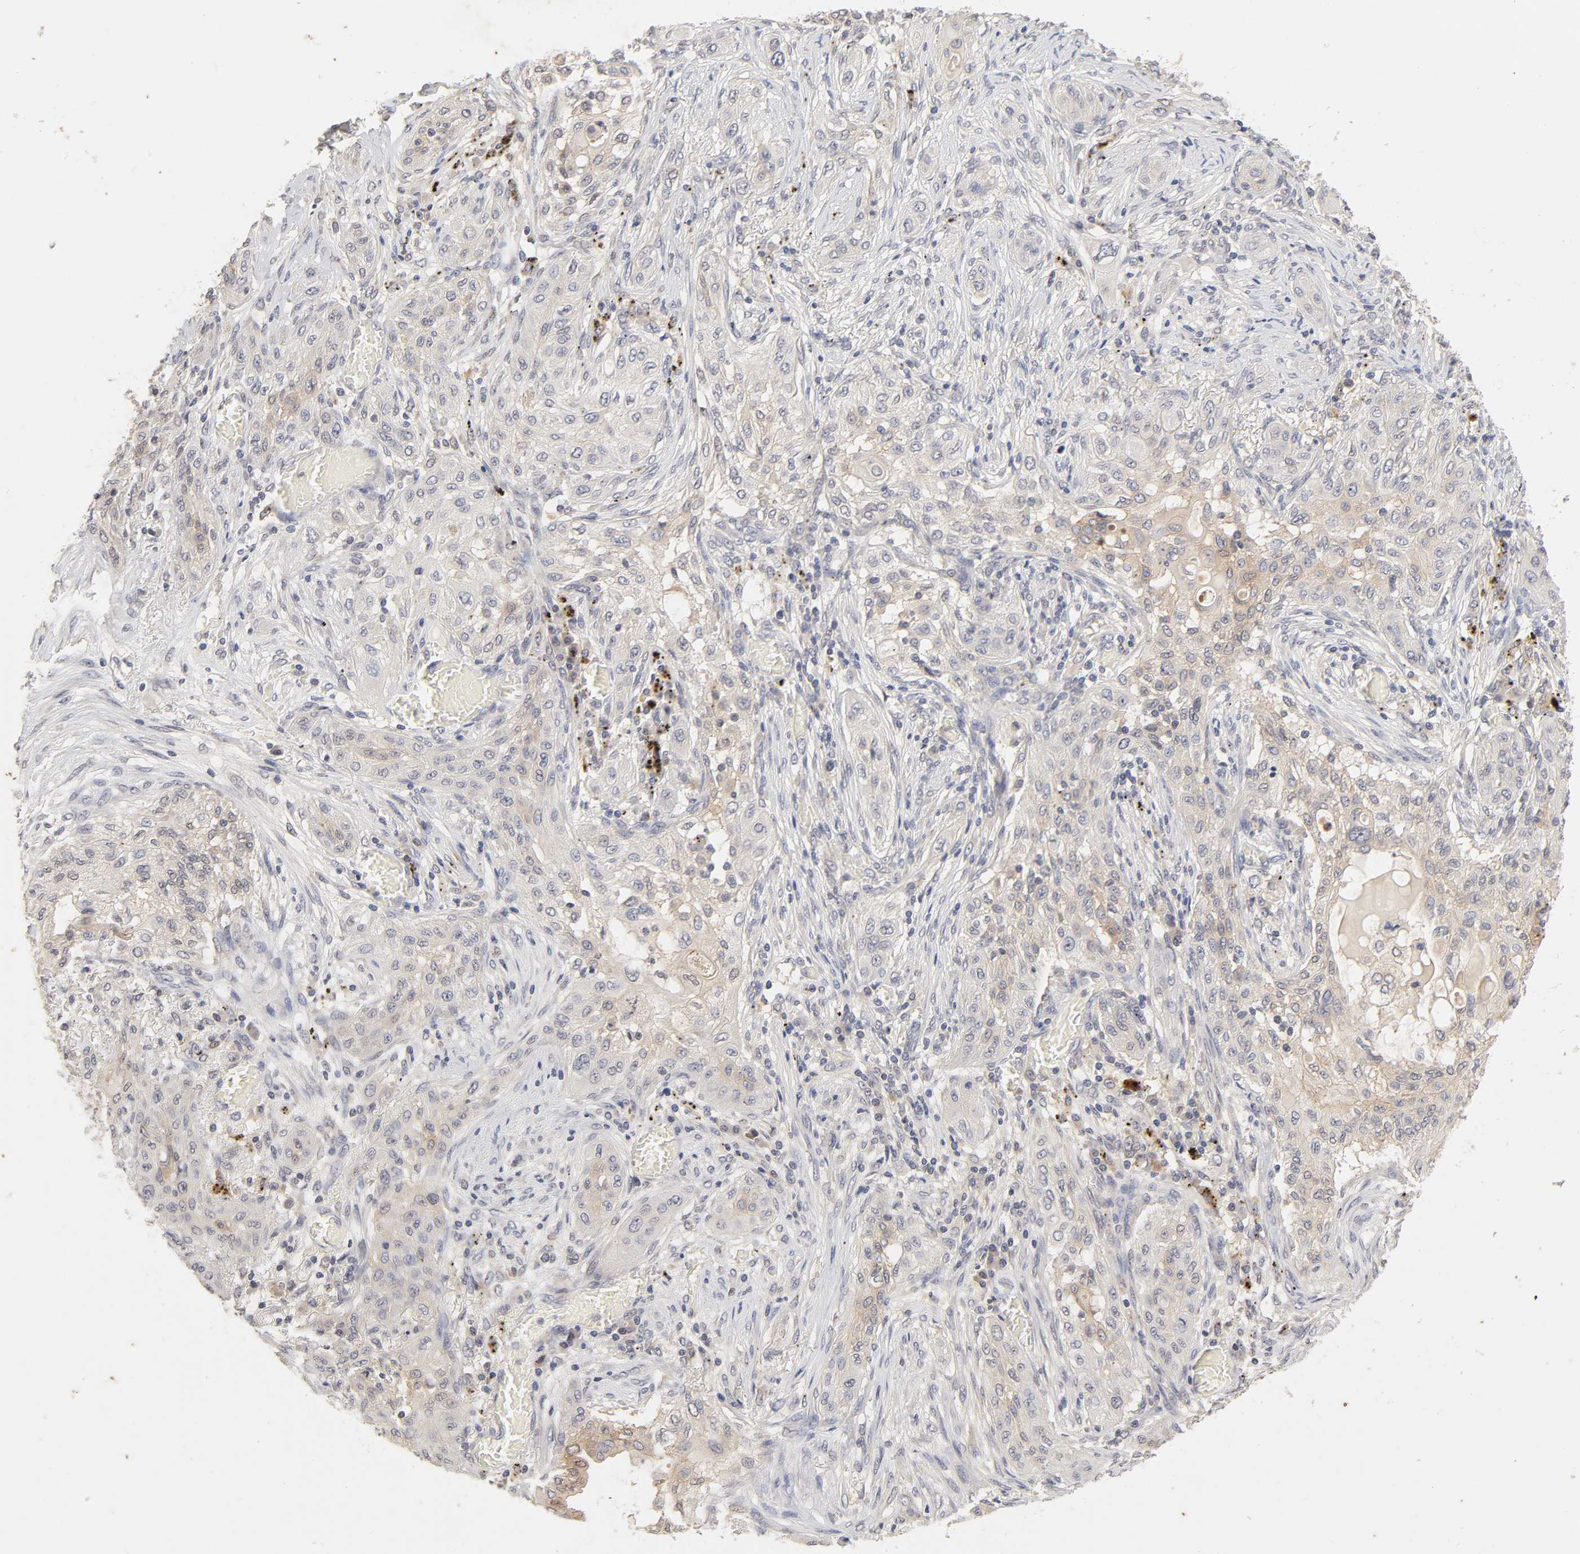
{"staining": {"intensity": "weak", "quantity": "<25%", "location": "cytoplasmic/membranous"}, "tissue": "lung cancer", "cell_type": "Tumor cells", "image_type": "cancer", "snomed": [{"axis": "morphology", "description": "Squamous cell carcinoma, NOS"}, {"axis": "topography", "description": "Lung"}], "caption": "Tumor cells are negative for brown protein staining in lung cancer.", "gene": "CXADR", "patient": {"sex": "female", "age": 47}}